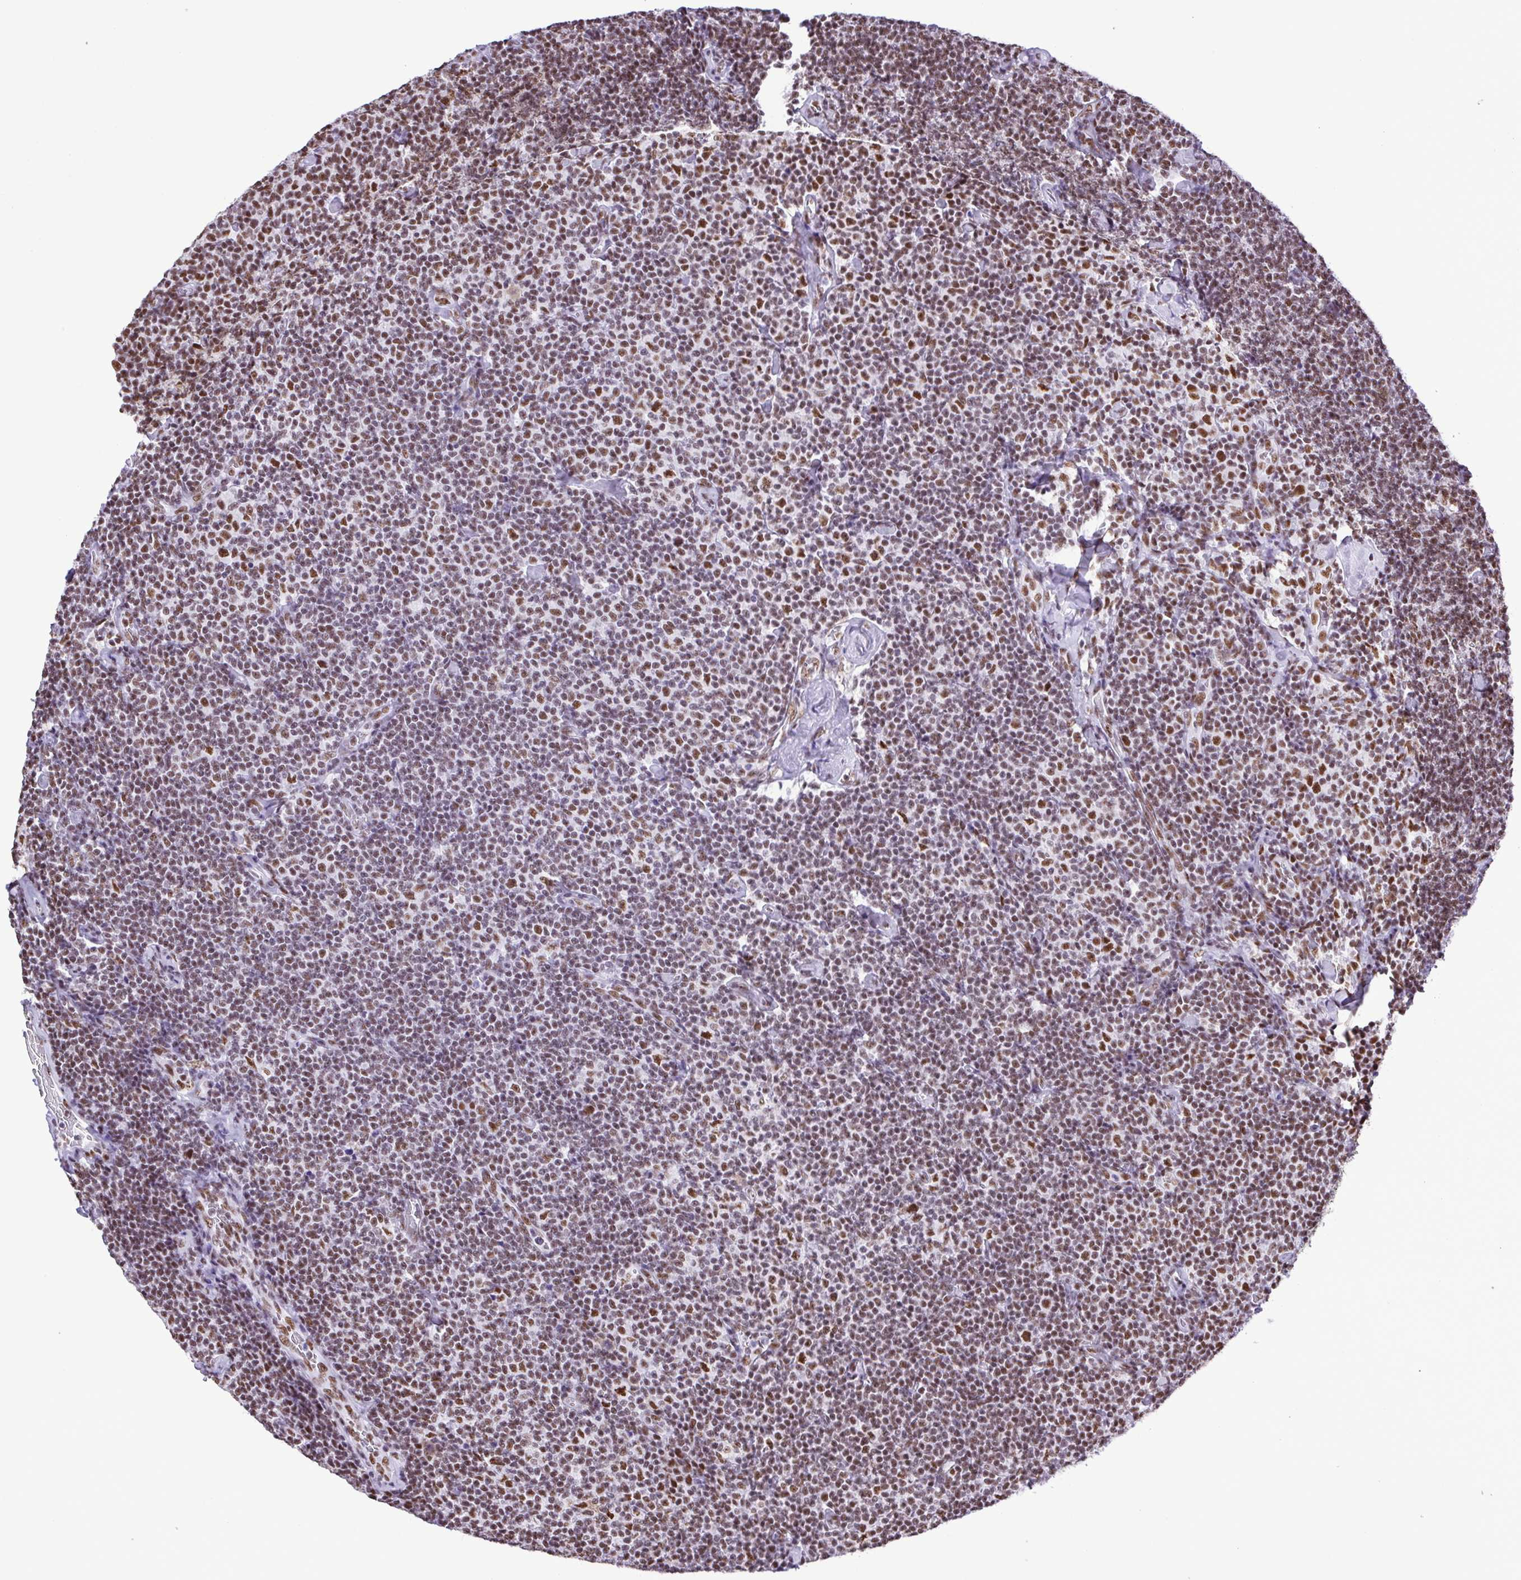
{"staining": {"intensity": "moderate", "quantity": ">75%", "location": "nuclear"}, "tissue": "lymphoma", "cell_type": "Tumor cells", "image_type": "cancer", "snomed": [{"axis": "morphology", "description": "Malignant lymphoma, non-Hodgkin's type, Low grade"}, {"axis": "topography", "description": "Lymph node"}], "caption": "The micrograph displays staining of lymphoma, revealing moderate nuclear protein positivity (brown color) within tumor cells.", "gene": "TRIM28", "patient": {"sex": "male", "age": 81}}